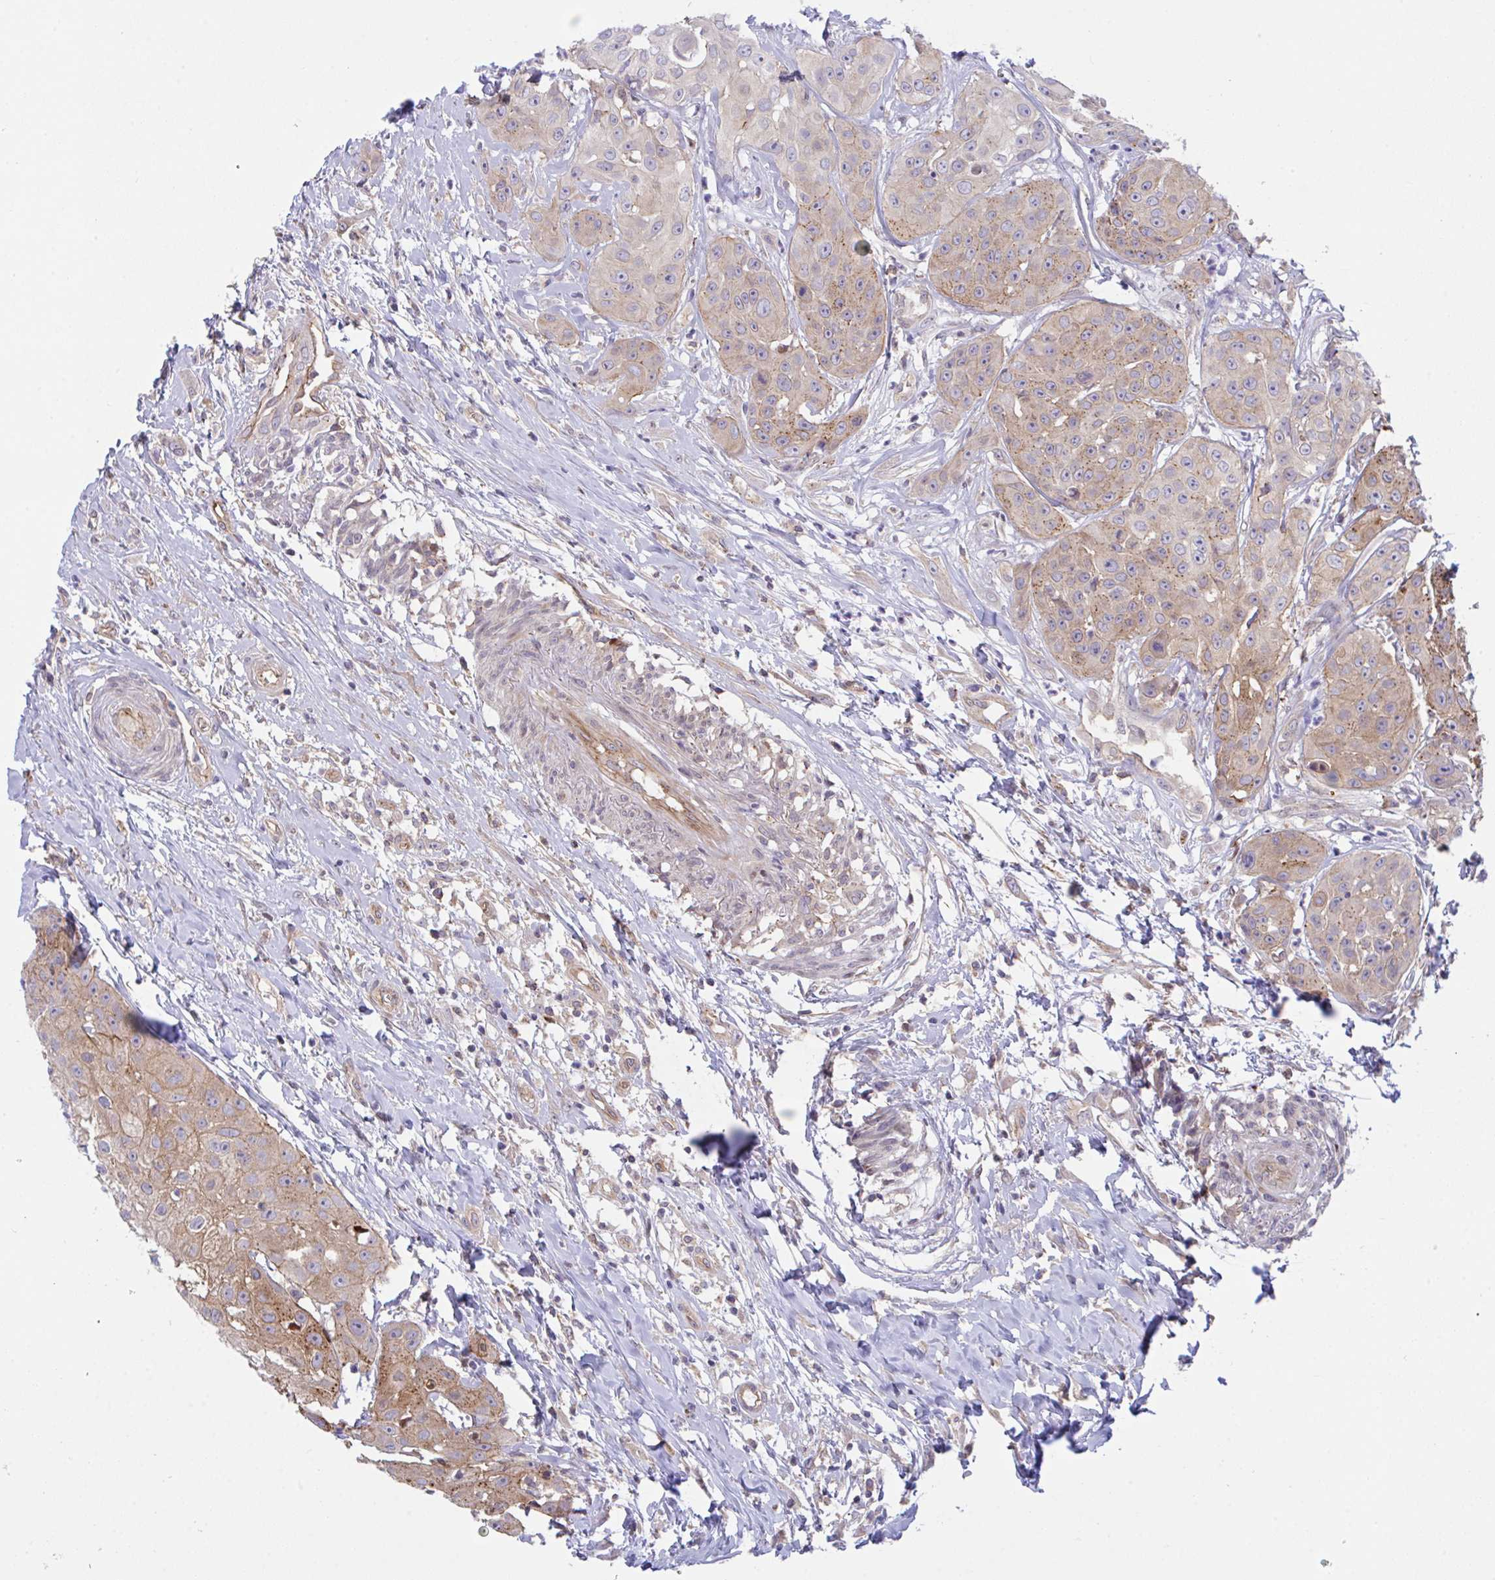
{"staining": {"intensity": "moderate", "quantity": "25%-75%", "location": "cytoplasmic/membranous"}, "tissue": "head and neck cancer", "cell_type": "Tumor cells", "image_type": "cancer", "snomed": [{"axis": "morphology", "description": "Squamous cell carcinoma, NOS"}, {"axis": "topography", "description": "Head-Neck"}], "caption": "The photomicrograph shows a brown stain indicating the presence of a protein in the cytoplasmic/membranous of tumor cells in head and neck cancer (squamous cell carcinoma). The protein of interest is shown in brown color, while the nuclei are stained blue.", "gene": "ZBED3", "patient": {"sex": "male", "age": 83}}